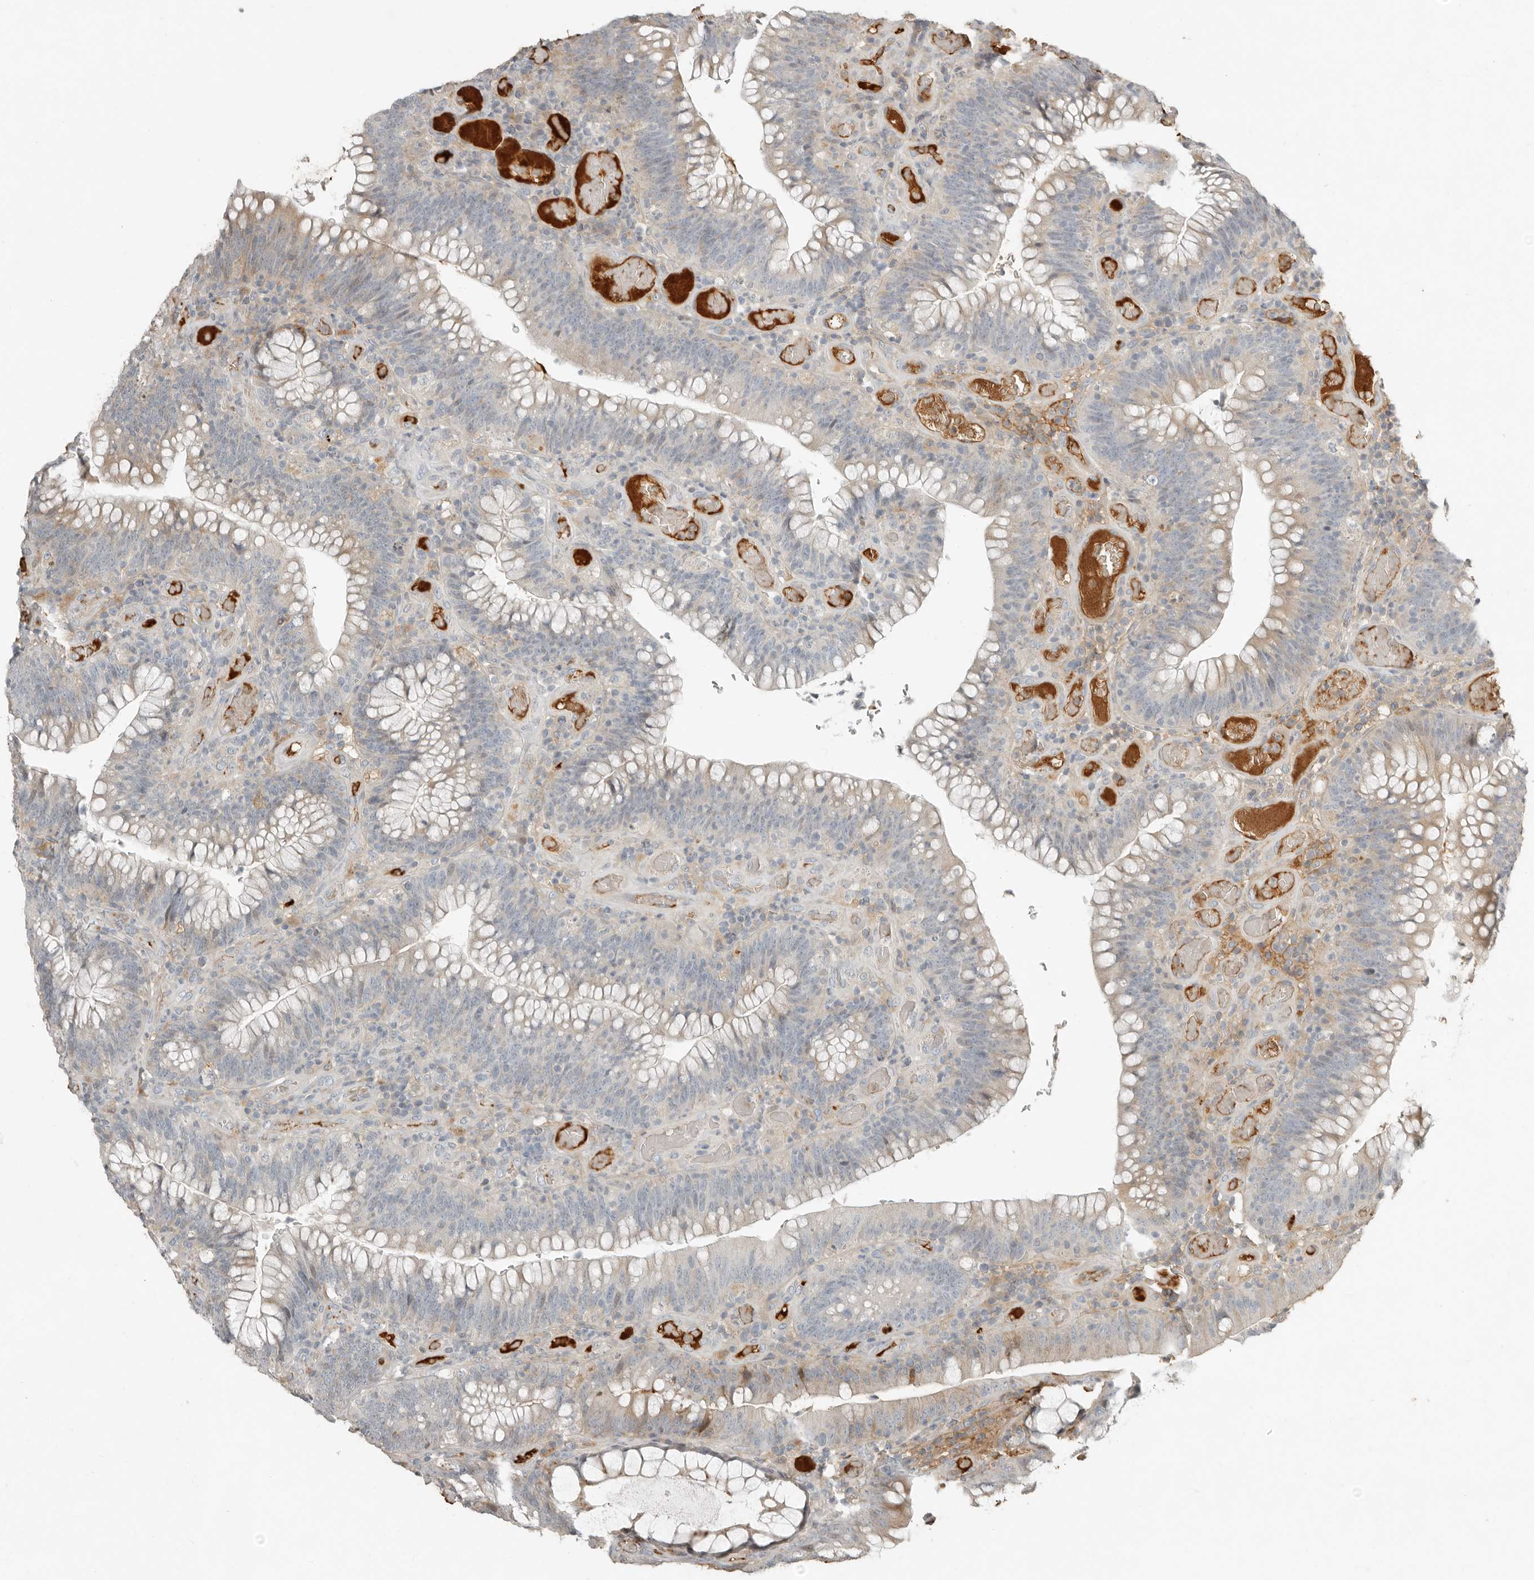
{"staining": {"intensity": "negative", "quantity": "none", "location": "none"}, "tissue": "colorectal cancer", "cell_type": "Tumor cells", "image_type": "cancer", "snomed": [{"axis": "morphology", "description": "Normal tissue, NOS"}, {"axis": "topography", "description": "Colon"}], "caption": "Colorectal cancer was stained to show a protein in brown. There is no significant staining in tumor cells.", "gene": "KLHL38", "patient": {"sex": "female", "age": 82}}